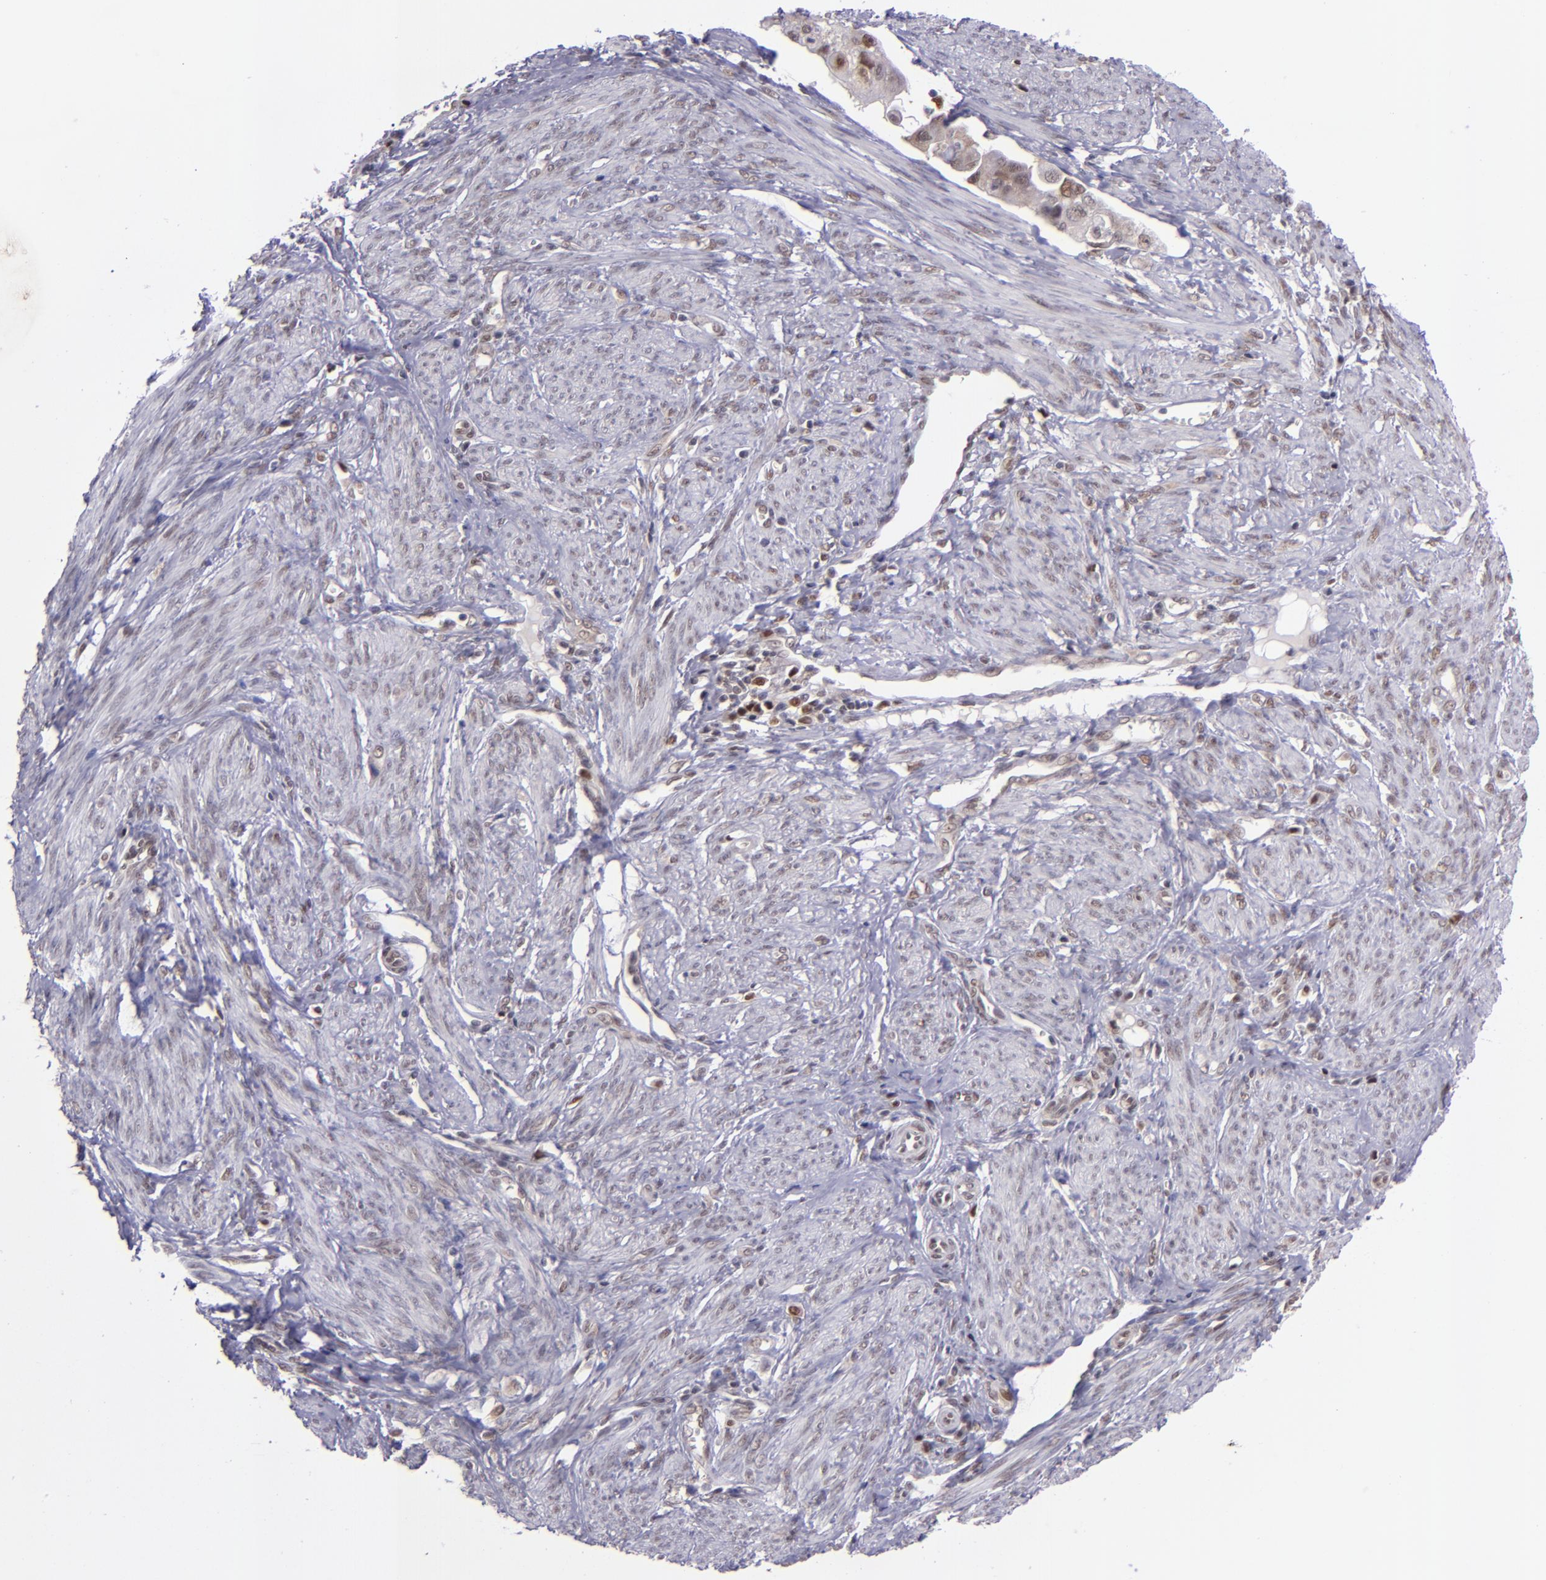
{"staining": {"intensity": "moderate", "quantity": ">75%", "location": "cytoplasmic/membranous,nuclear"}, "tissue": "endometrial cancer", "cell_type": "Tumor cells", "image_type": "cancer", "snomed": [{"axis": "morphology", "description": "Adenocarcinoma, NOS"}, {"axis": "topography", "description": "Endometrium"}], "caption": "Endometrial adenocarcinoma stained with a brown dye shows moderate cytoplasmic/membranous and nuclear positive expression in approximately >75% of tumor cells.", "gene": "BAG1", "patient": {"sex": "female", "age": 75}}